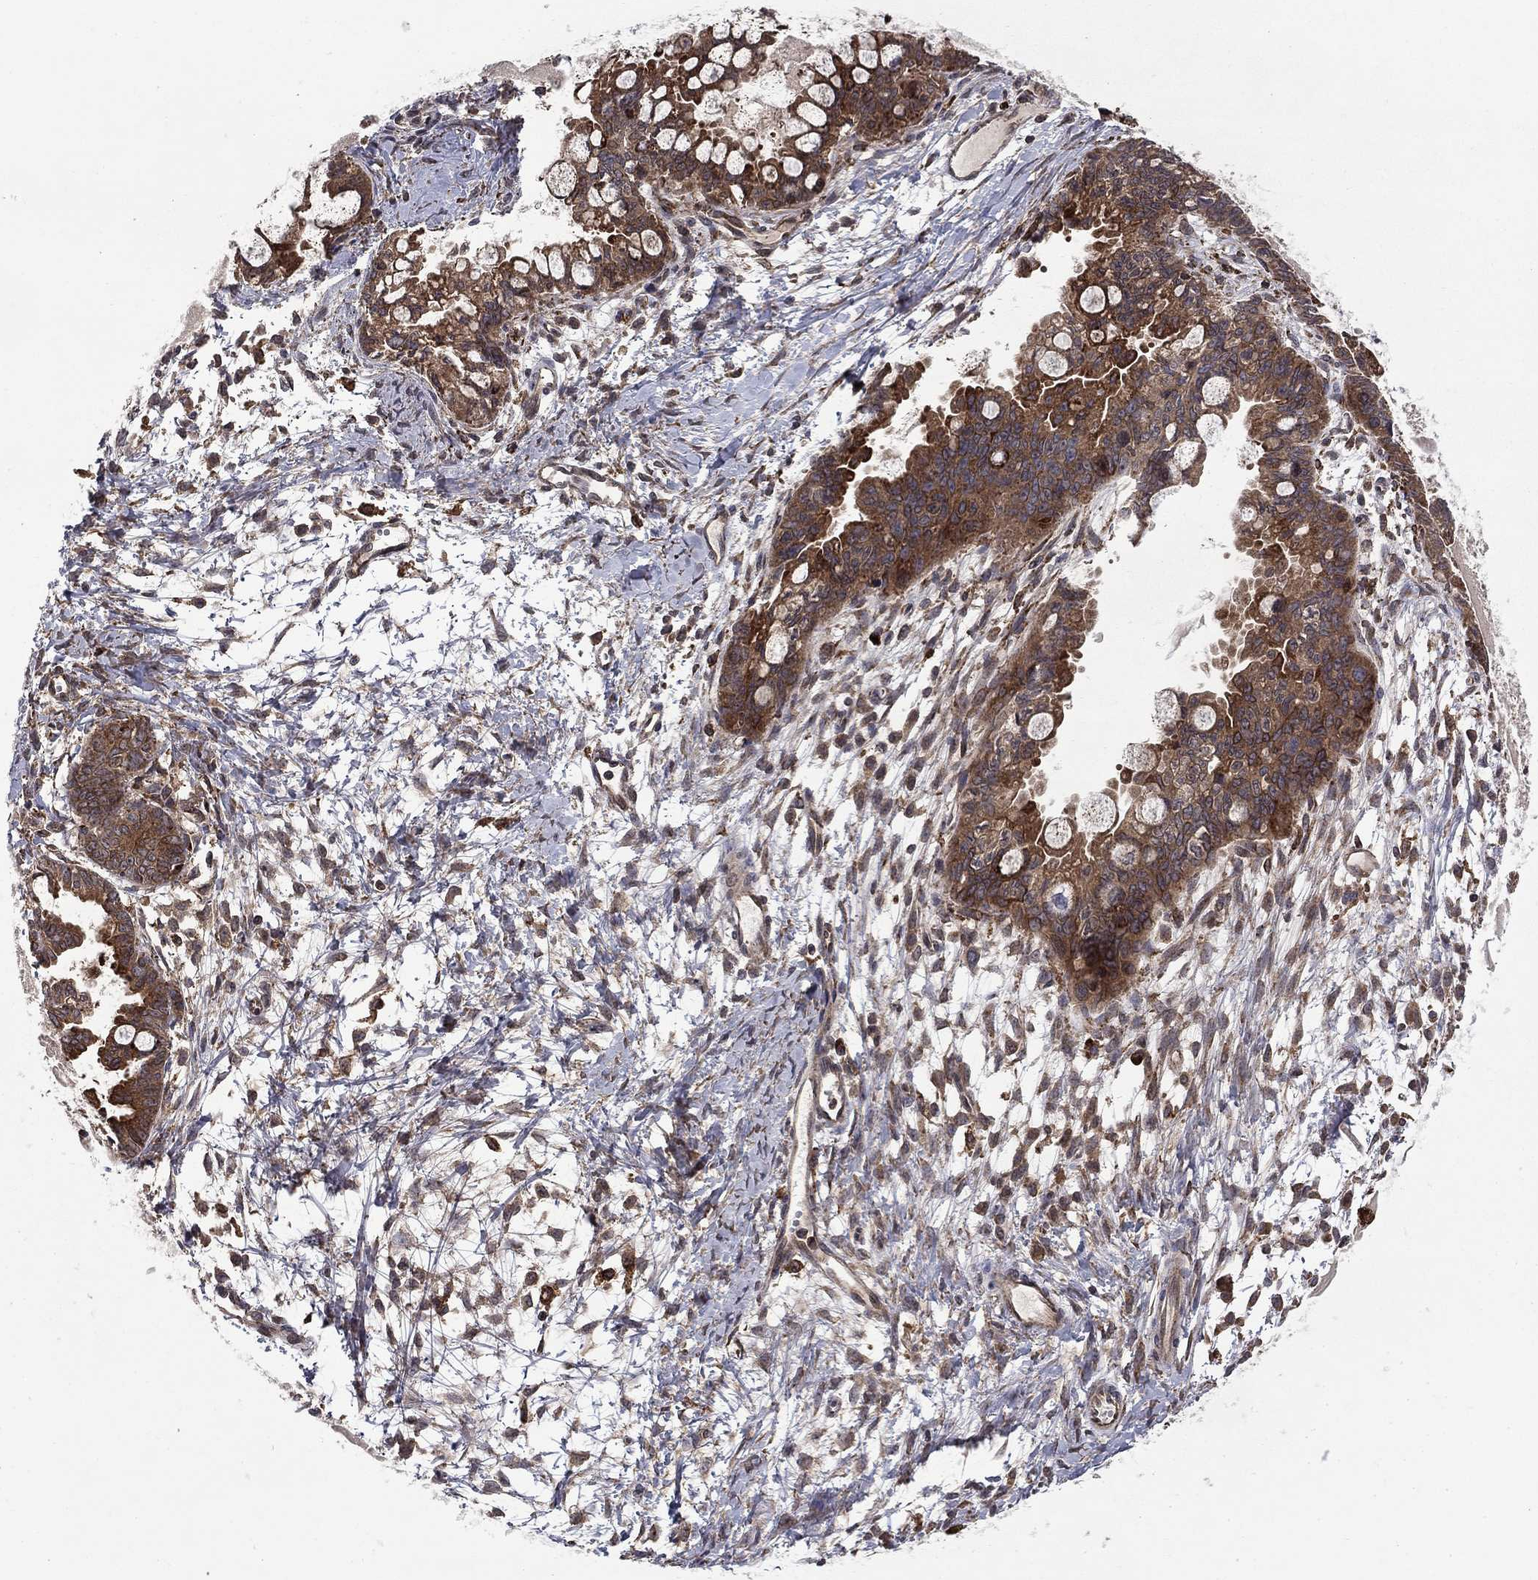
{"staining": {"intensity": "moderate", "quantity": ">75%", "location": "cytoplasmic/membranous"}, "tissue": "ovarian cancer", "cell_type": "Tumor cells", "image_type": "cancer", "snomed": [{"axis": "morphology", "description": "Cystadenocarcinoma, mucinous, NOS"}, {"axis": "topography", "description": "Ovary"}], "caption": "Moderate cytoplasmic/membranous expression is present in about >75% of tumor cells in ovarian cancer (mucinous cystadenocarcinoma).", "gene": "BABAM2", "patient": {"sex": "female", "age": 63}}